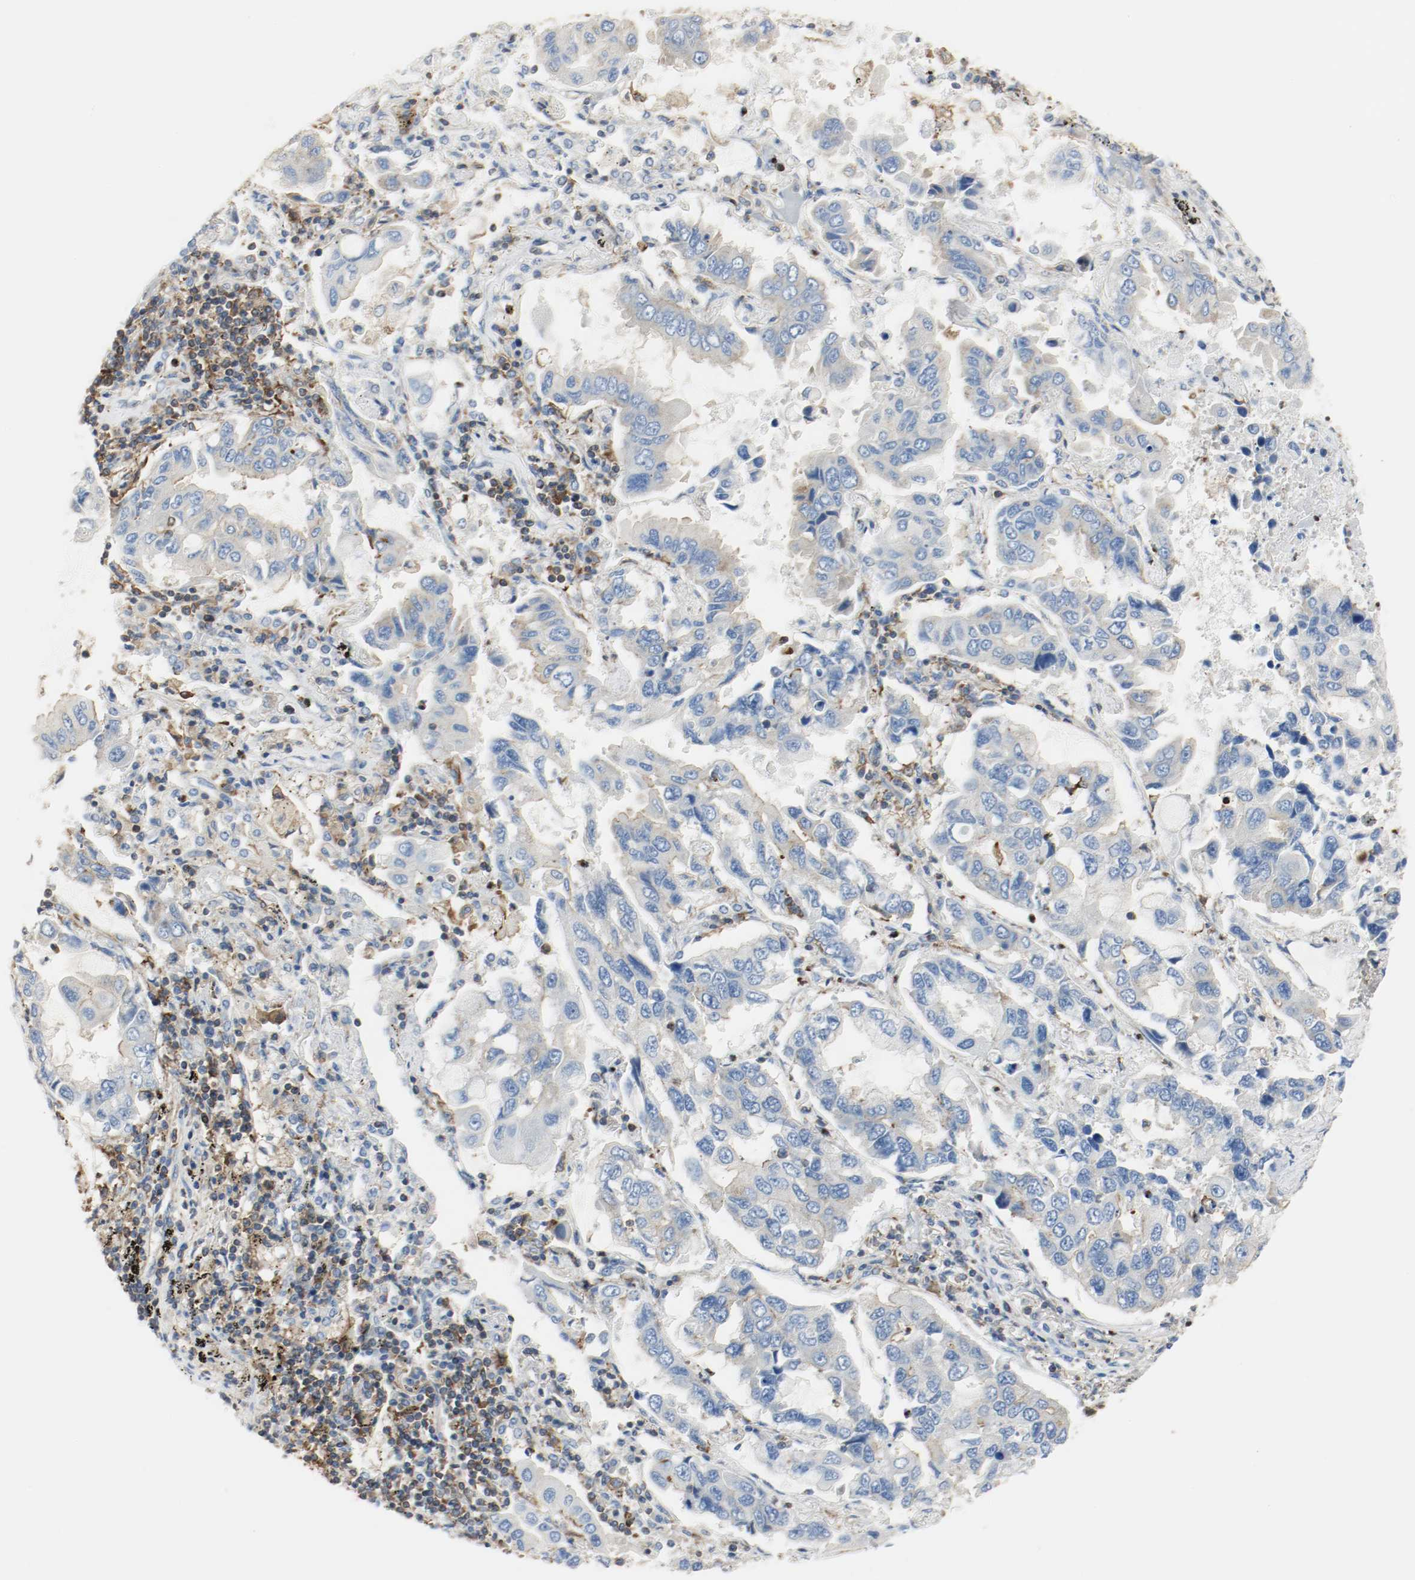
{"staining": {"intensity": "weak", "quantity": "25%-75%", "location": "cytoplasmic/membranous"}, "tissue": "lung cancer", "cell_type": "Tumor cells", "image_type": "cancer", "snomed": [{"axis": "morphology", "description": "Adenocarcinoma, NOS"}, {"axis": "topography", "description": "Lung"}], "caption": "Approximately 25%-75% of tumor cells in human lung cancer show weak cytoplasmic/membranous protein staining as visualized by brown immunohistochemical staining.", "gene": "ARPC1B", "patient": {"sex": "male", "age": 64}}